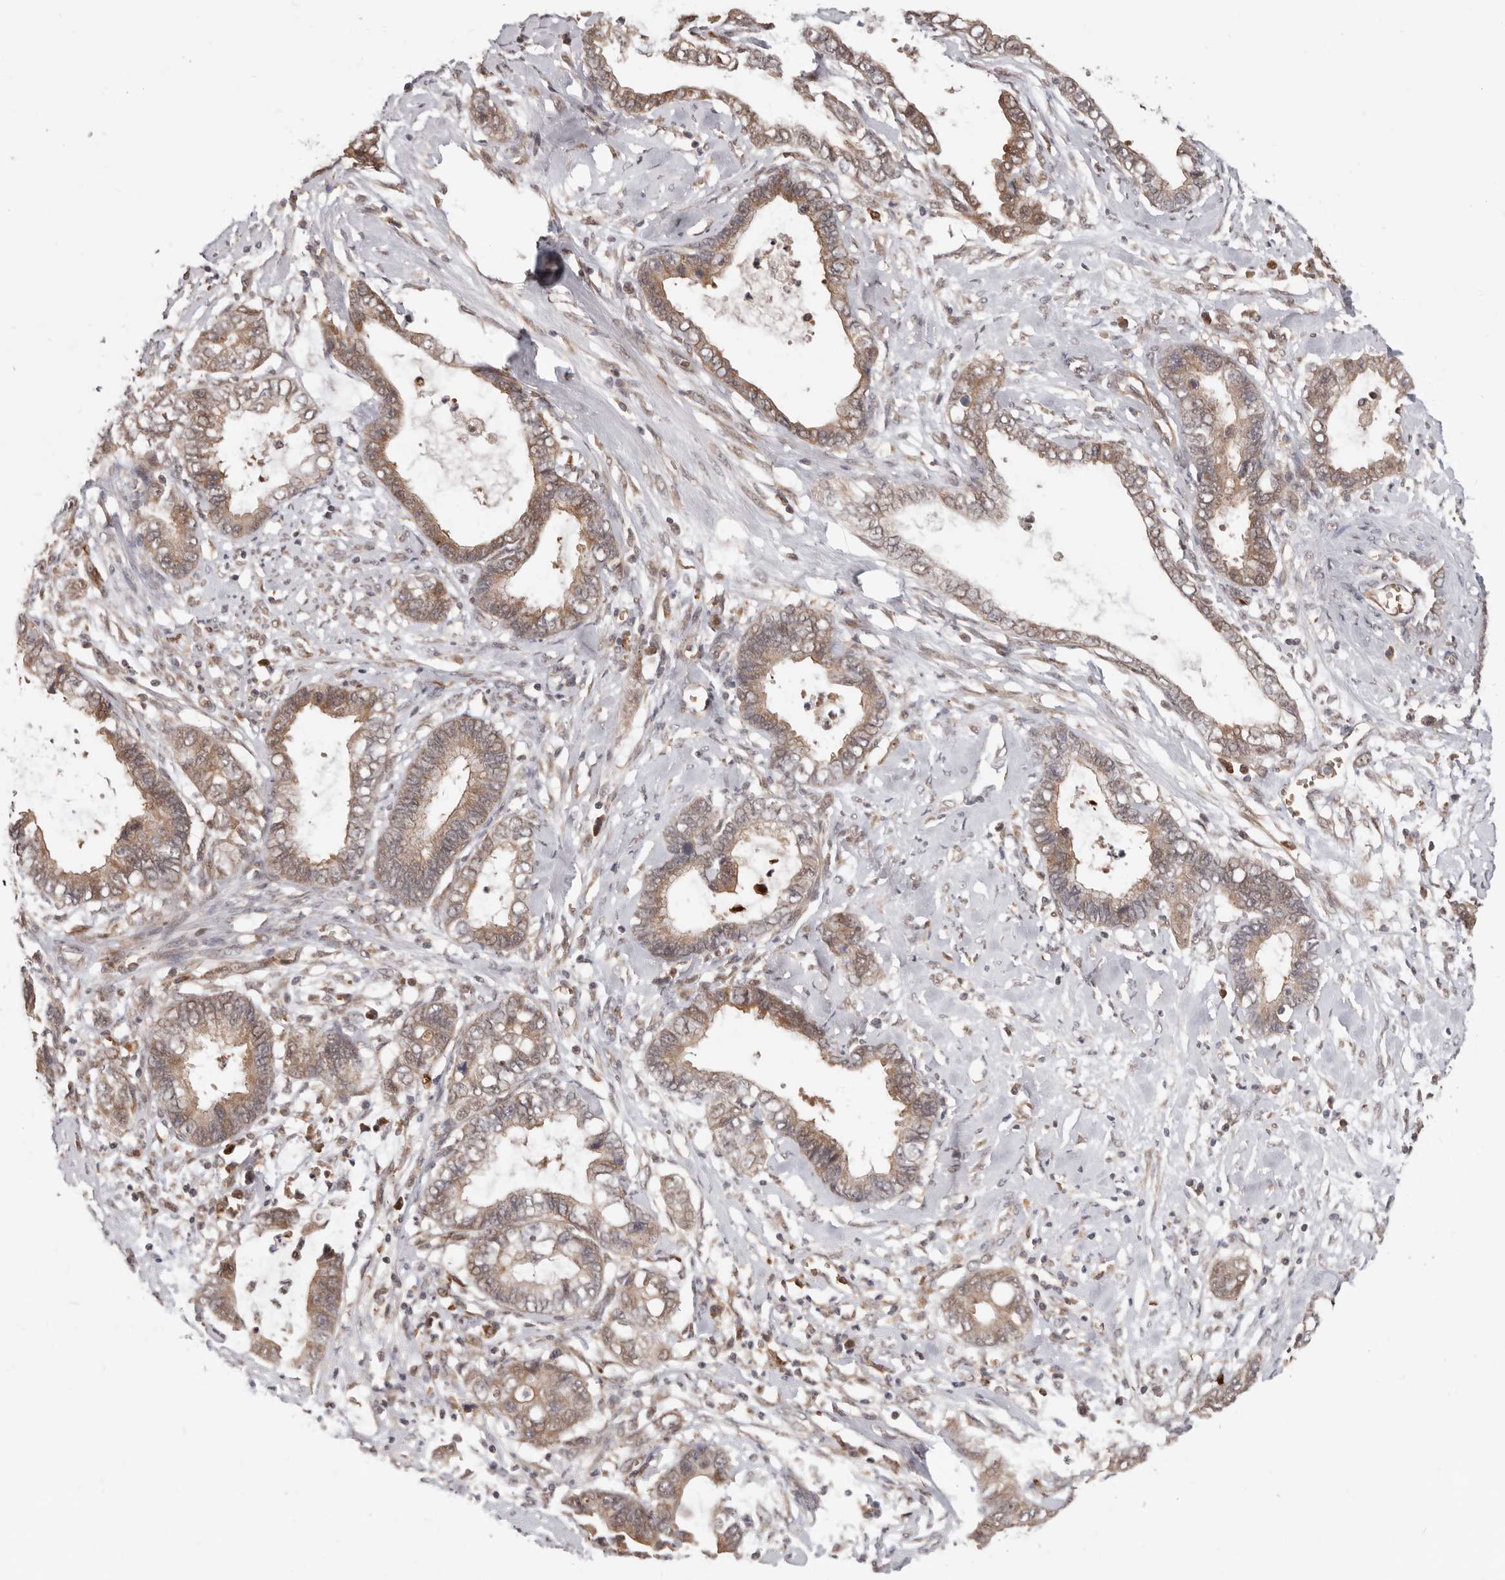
{"staining": {"intensity": "moderate", "quantity": ">75%", "location": "cytoplasmic/membranous"}, "tissue": "cervical cancer", "cell_type": "Tumor cells", "image_type": "cancer", "snomed": [{"axis": "morphology", "description": "Adenocarcinoma, NOS"}, {"axis": "topography", "description": "Cervix"}], "caption": "Brown immunohistochemical staining in cervical cancer exhibits moderate cytoplasmic/membranous positivity in approximately >75% of tumor cells. (DAB IHC with brightfield microscopy, high magnification).", "gene": "NCOA3", "patient": {"sex": "female", "age": 44}}